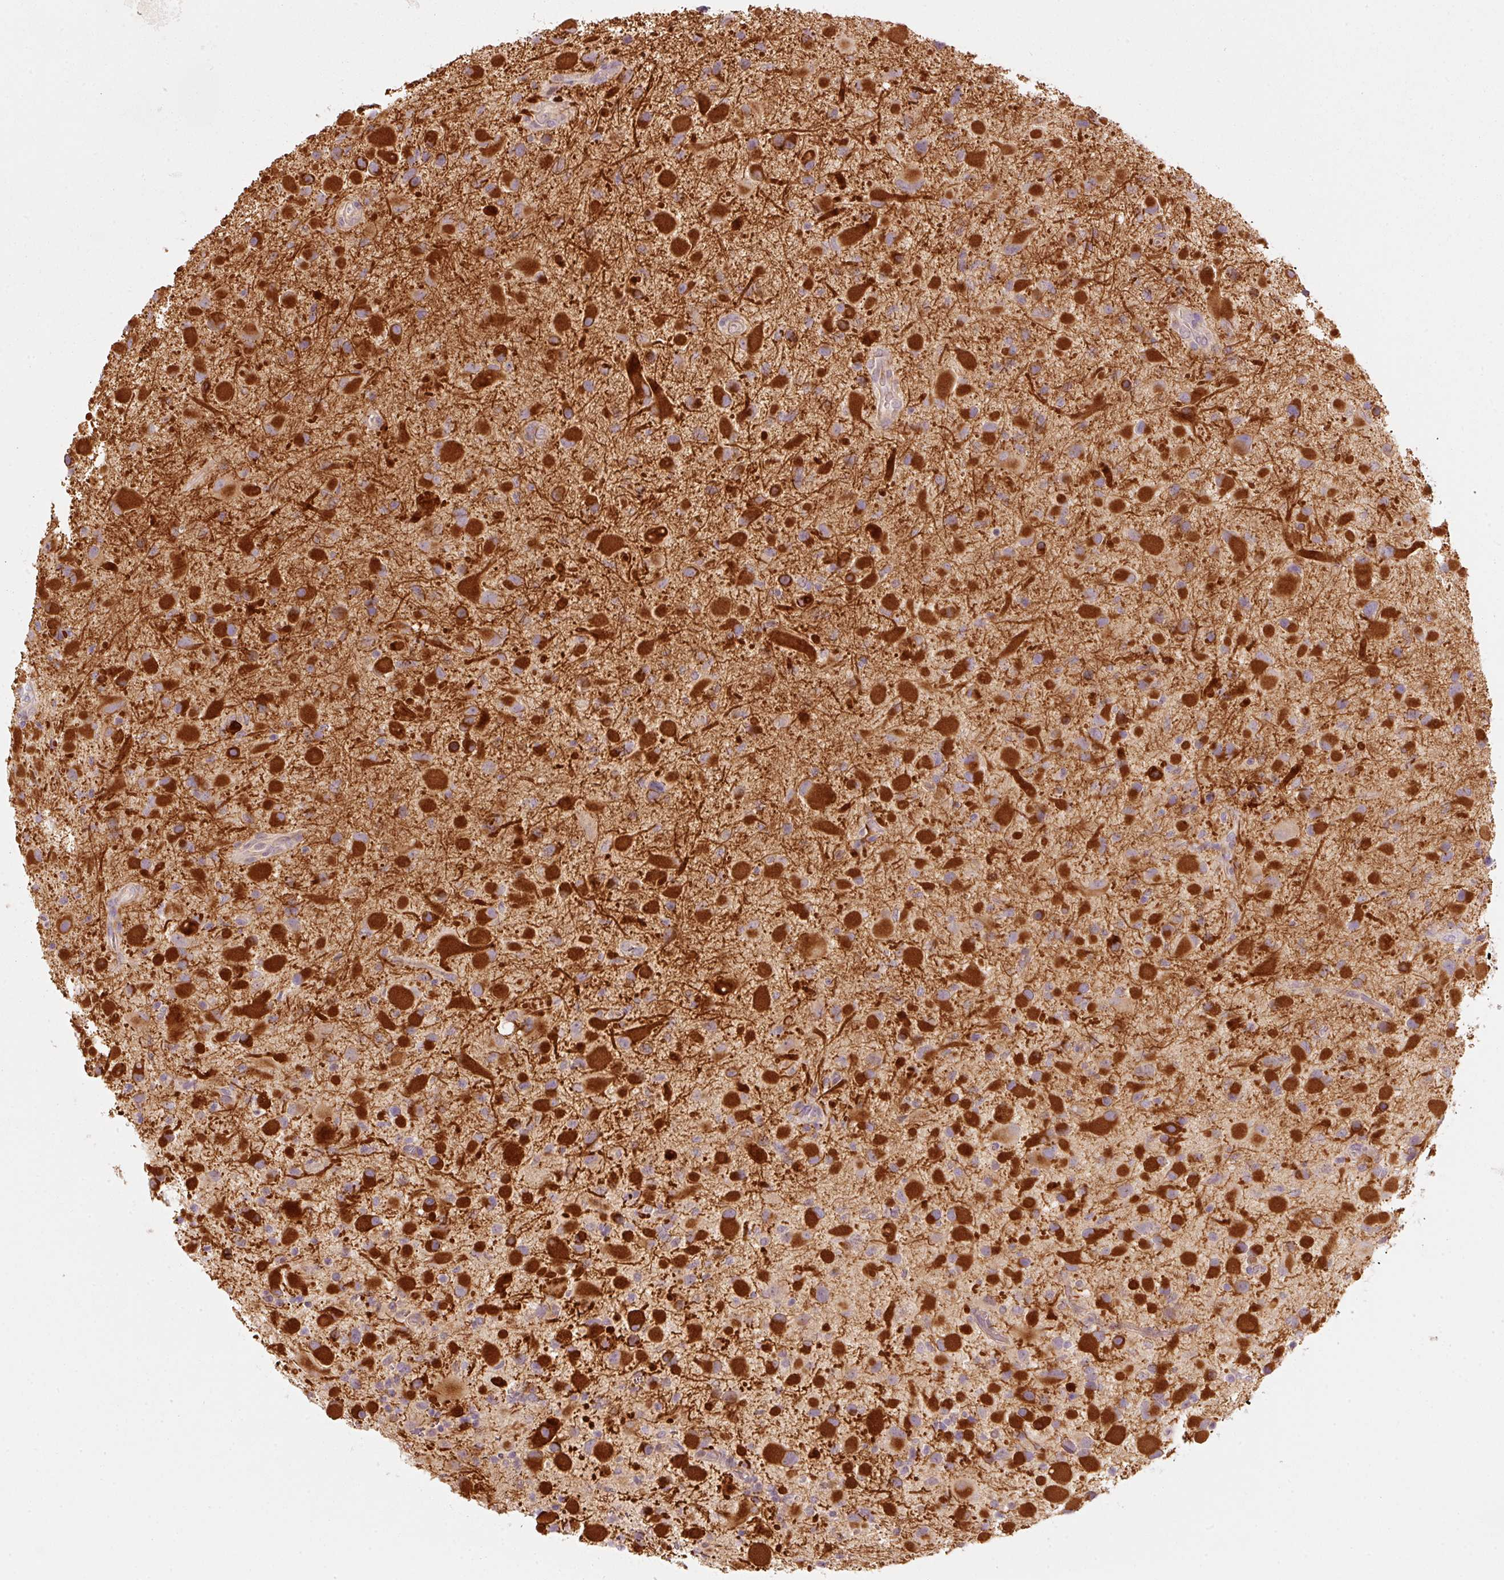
{"staining": {"intensity": "strong", "quantity": "25%-75%", "location": "cytoplasmic/membranous"}, "tissue": "glioma", "cell_type": "Tumor cells", "image_type": "cancer", "snomed": [{"axis": "morphology", "description": "Glioma, malignant, Low grade"}, {"axis": "topography", "description": "Brain"}], "caption": "Immunohistochemistry (IHC) image of neoplastic tissue: malignant low-grade glioma stained using IHC shows high levels of strong protein expression localized specifically in the cytoplasmic/membranous of tumor cells, appearing as a cytoplasmic/membranous brown color.", "gene": "MAP10", "patient": {"sex": "female", "age": 32}}